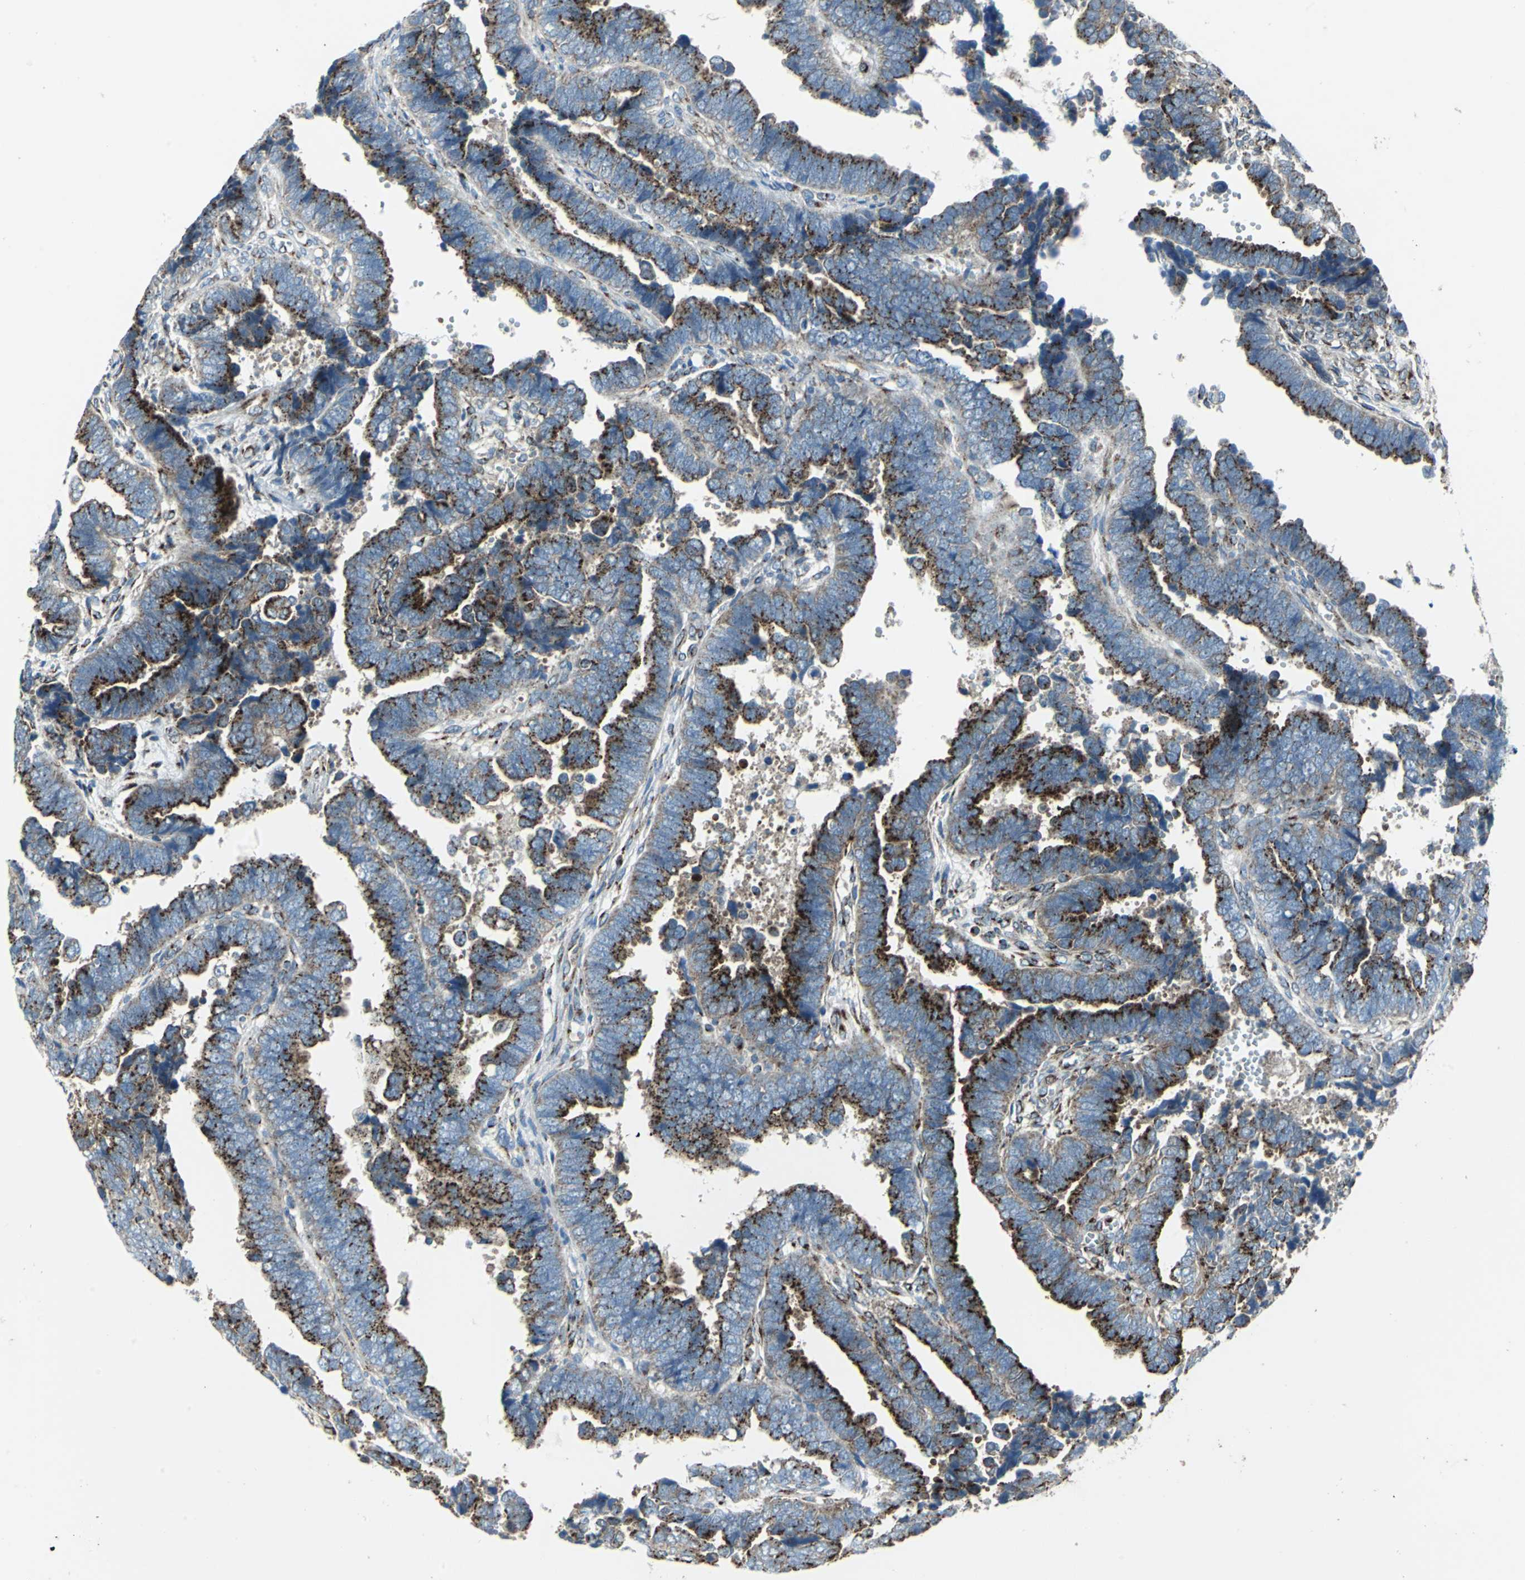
{"staining": {"intensity": "strong", "quantity": ">75%", "location": "cytoplasmic/membranous"}, "tissue": "endometrial cancer", "cell_type": "Tumor cells", "image_type": "cancer", "snomed": [{"axis": "morphology", "description": "Adenocarcinoma, NOS"}, {"axis": "topography", "description": "Endometrium"}], "caption": "Endometrial cancer (adenocarcinoma) stained for a protein (brown) reveals strong cytoplasmic/membranous positive staining in approximately >75% of tumor cells.", "gene": "GPR3", "patient": {"sex": "female", "age": 75}}